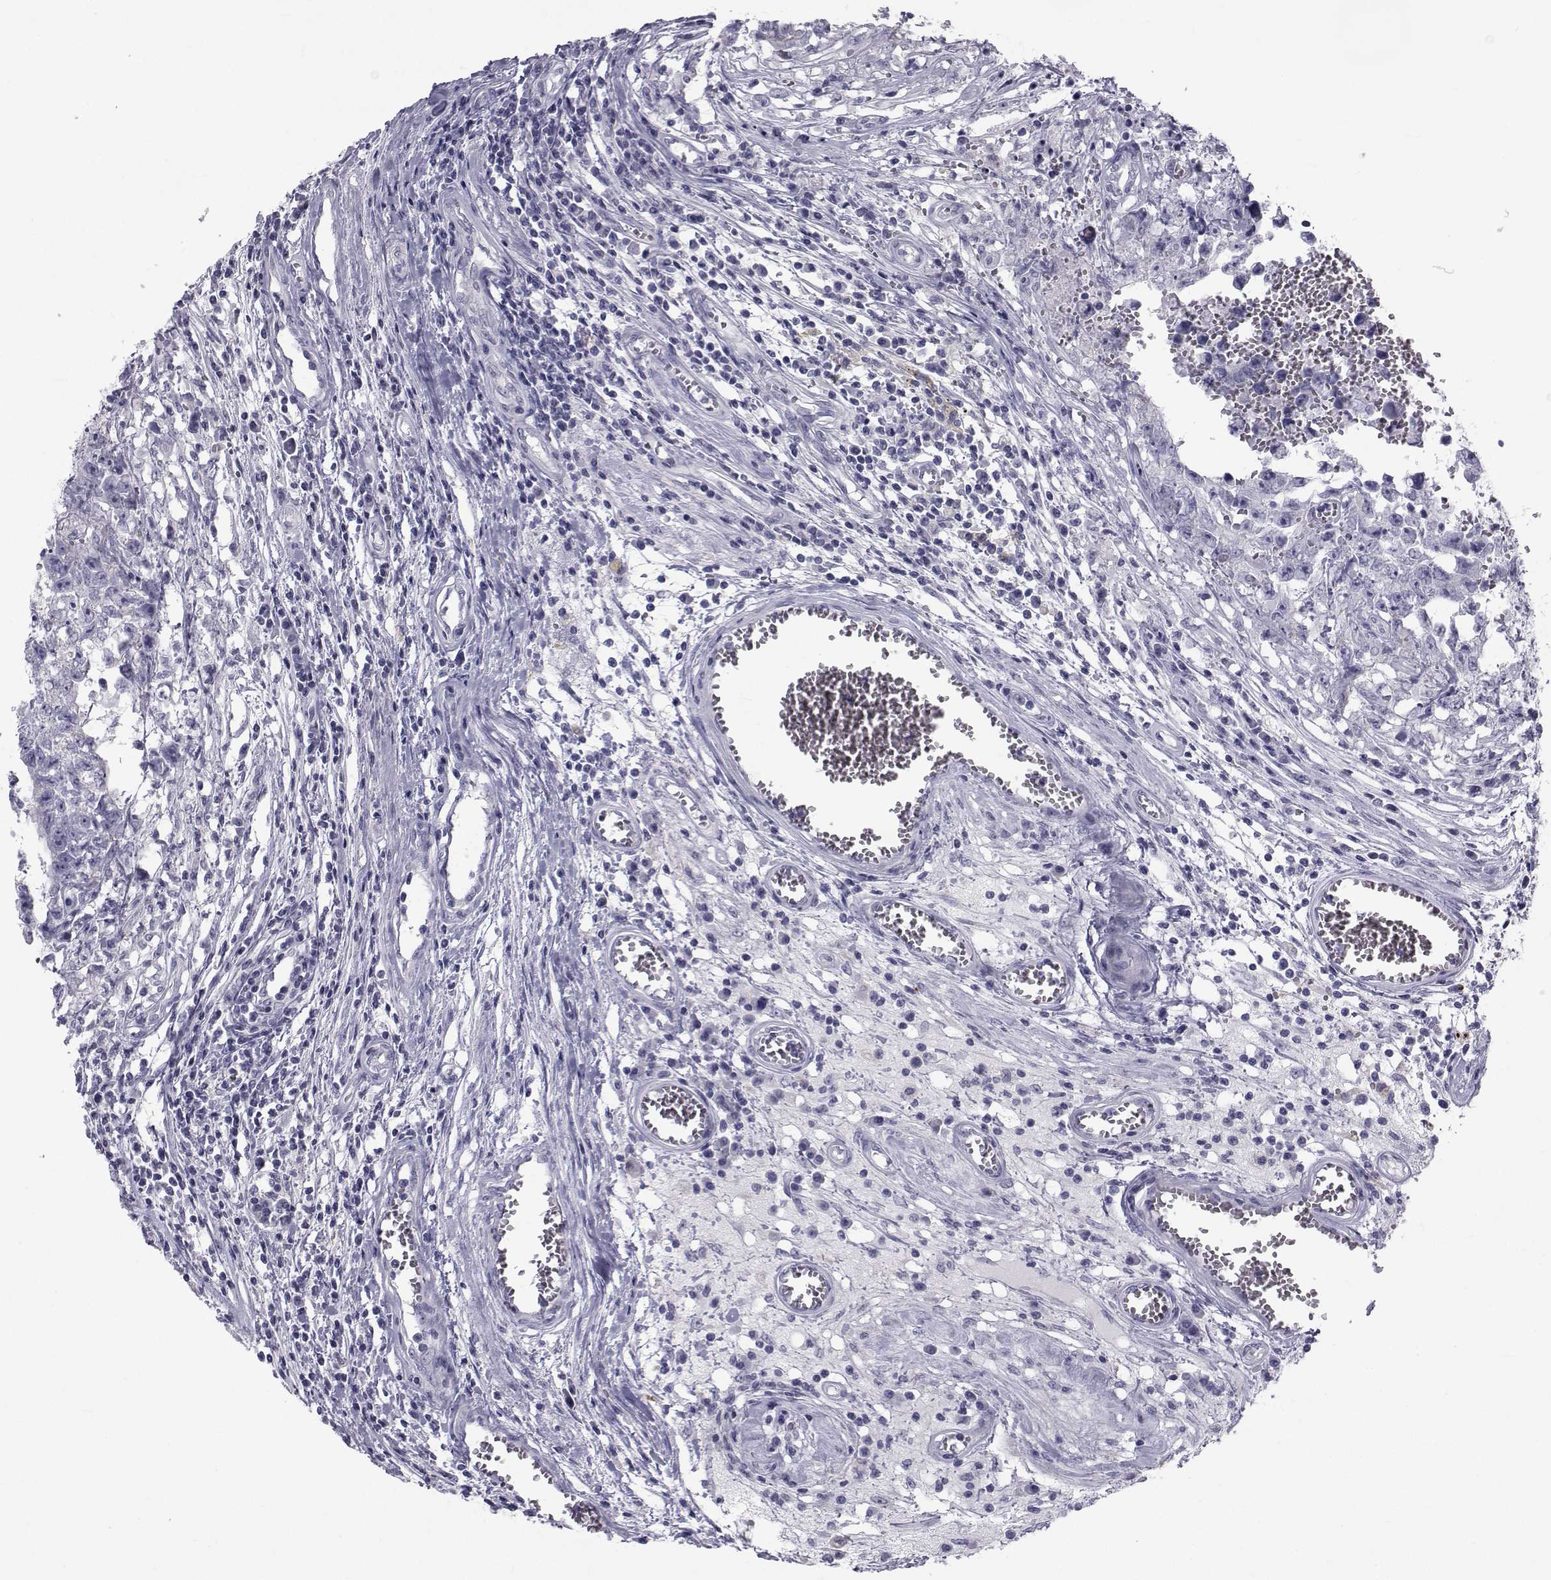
{"staining": {"intensity": "negative", "quantity": "none", "location": "none"}, "tissue": "testis cancer", "cell_type": "Tumor cells", "image_type": "cancer", "snomed": [{"axis": "morphology", "description": "Carcinoma, Embryonal, NOS"}, {"axis": "topography", "description": "Testis"}], "caption": "Human testis cancer stained for a protein using immunohistochemistry (IHC) displays no staining in tumor cells.", "gene": "FDXR", "patient": {"sex": "male", "age": 36}}